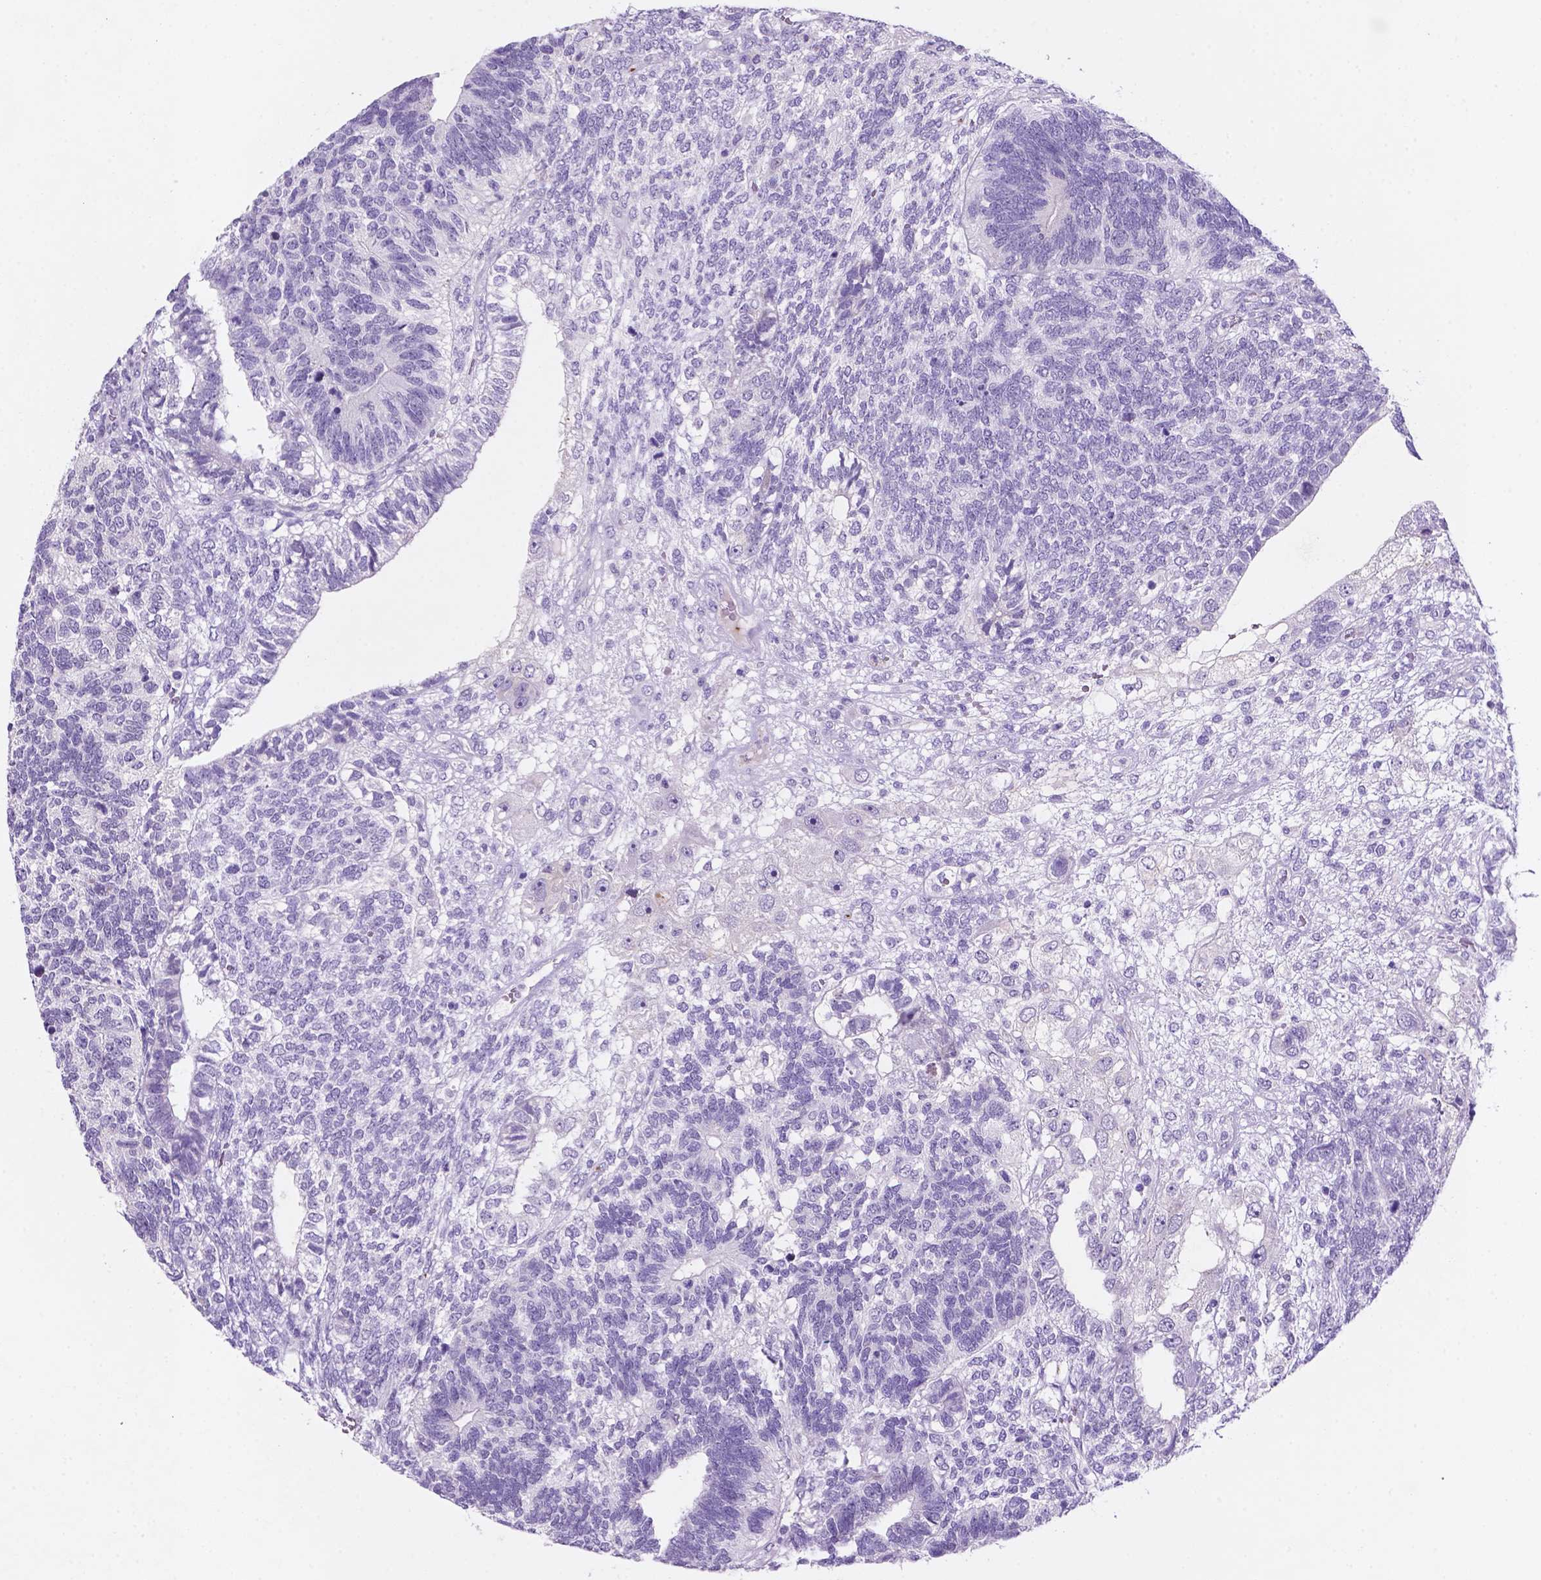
{"staining": {"intensity": "negative", "quantity": "none", "location": "none"}, "tissue": "testis cancer", "cell_type": "Tumor cells", "image_type": "cancer", "snomed": [{"axis": "morphology", "description": "Seminoma, NOS"}, {"axis": "morphology", "description": "Carcinoma, Embryonal, NOS"}, {"axis": "topography", "description": "Testis"}], "caption": "Human seminoma (testis) stained for a protein using immunohistochemistry (IHC) displays no positivity in tumor cells.", "gene": "EBLN2", "patient": {"sex": "male", "age": 41}}